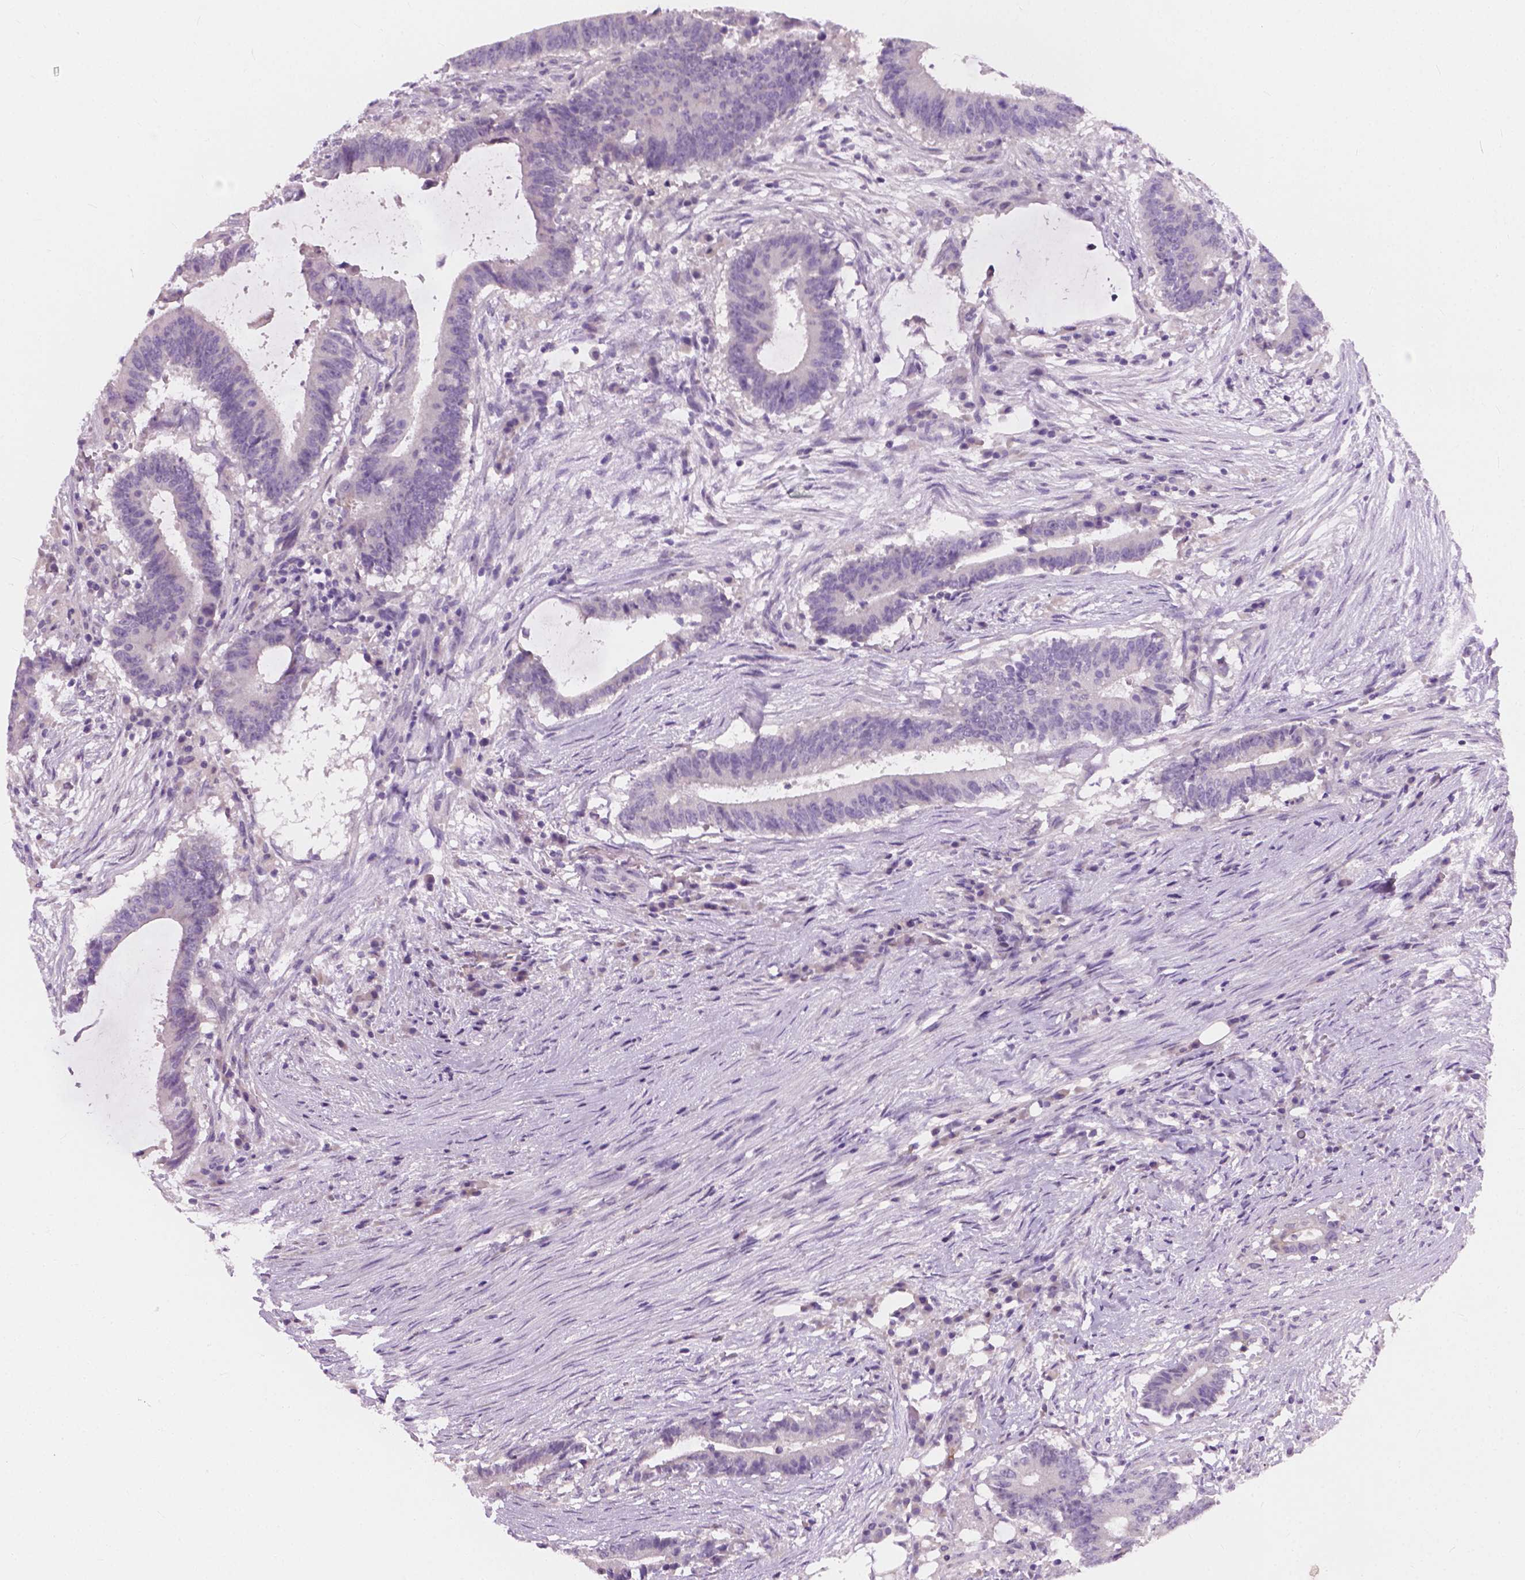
{"staining": {"intensity": "negative", "quantity": "none", "location": "none"}, "tissue": "colorectal cancer", "cell_type": "Tumor cells", "image_type": "cancer", "snomed": [{"axis": "morphology", "description": "Adenocarcinoma, NOS"}, {"axis": "topography", "description": "Colon"}], "caption": "This is an IHC histopathology image of human colorectal adenocarcinoma. There is no staining in tumor cells.", "gene": "KRT17", "patient": {"sex": "female", "age": 43}}